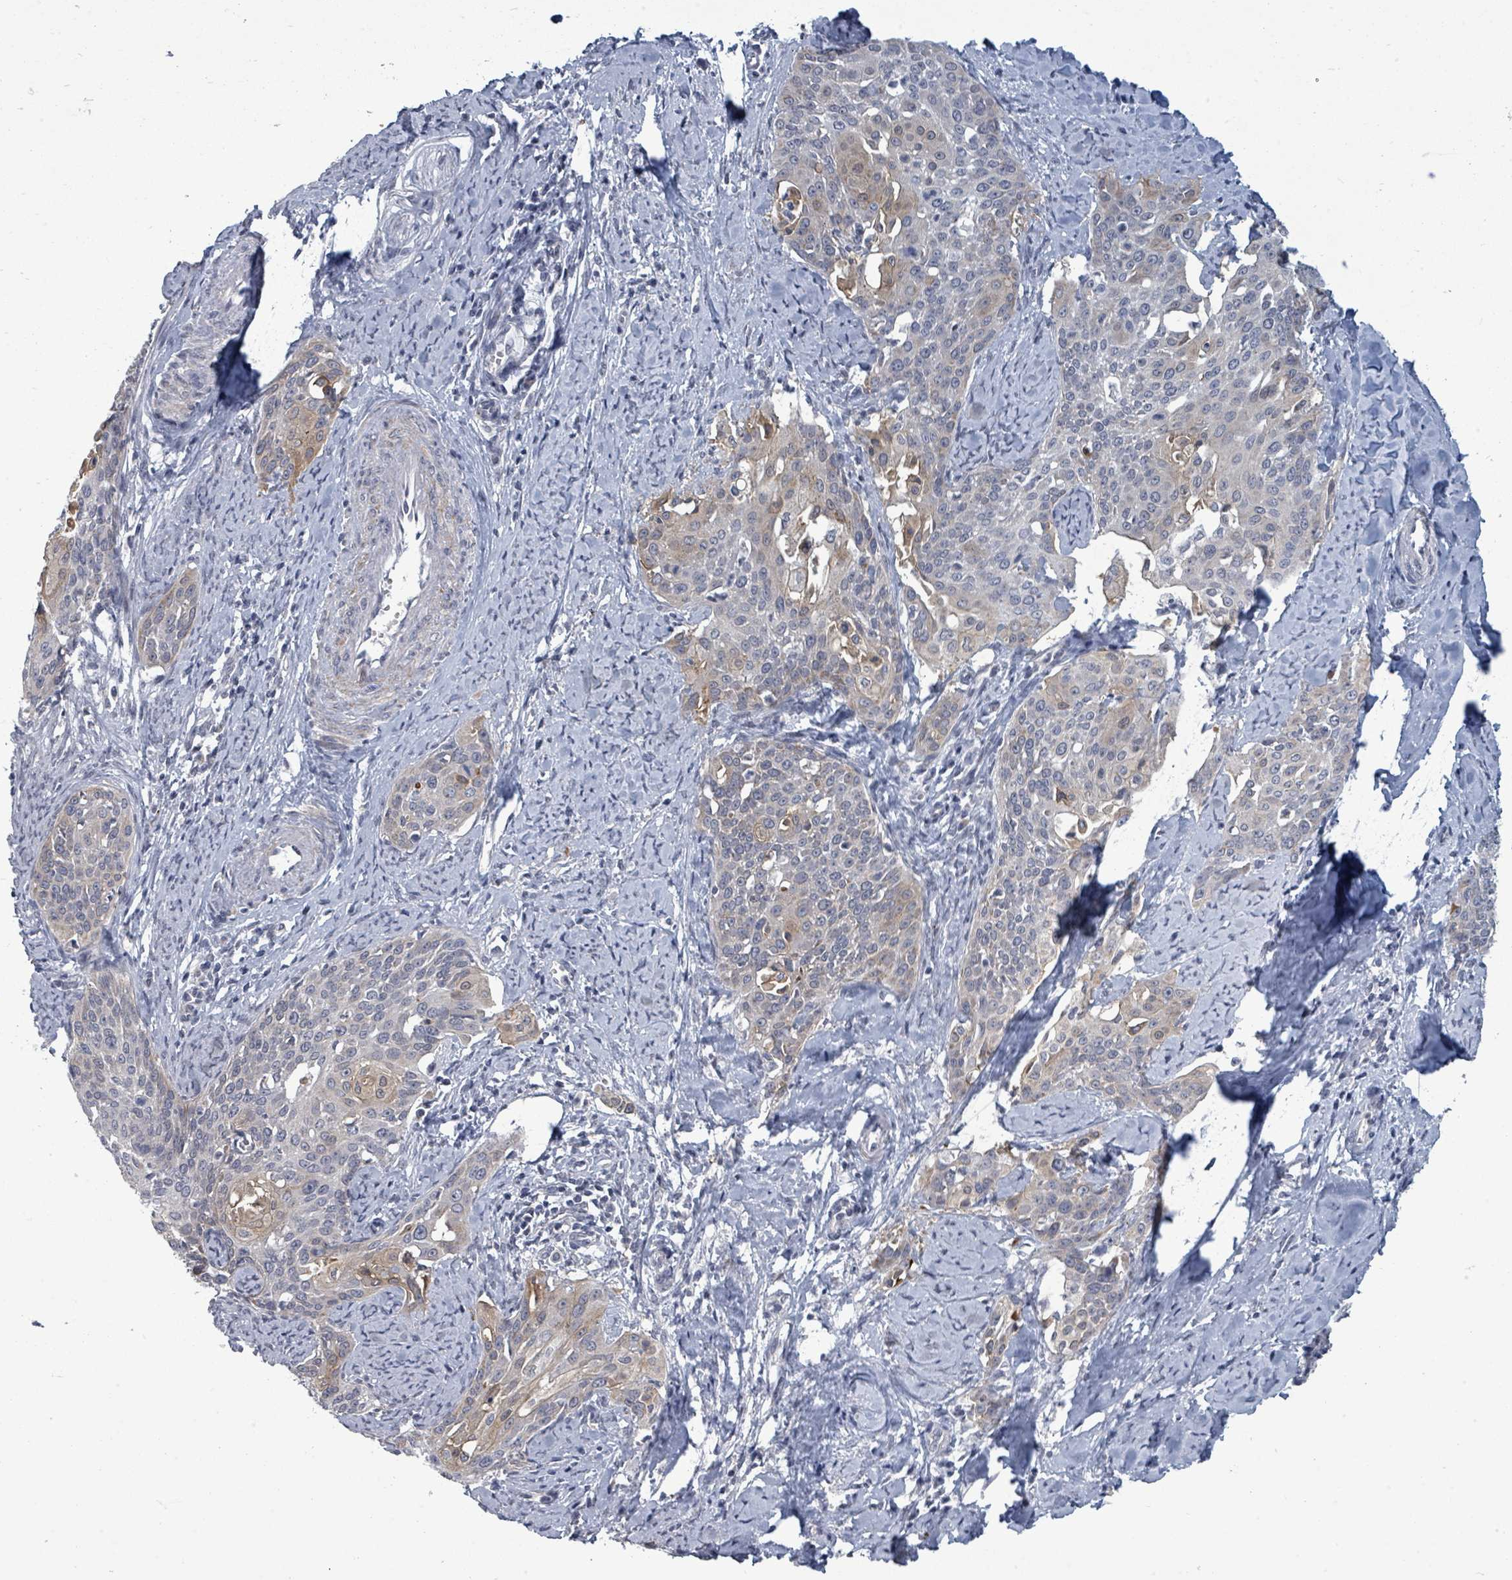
{"staining": {"intensity": "weak", "quantity": "<25%", "location": "cytoplasmic/membranous"}, "tissue": "cervical cancer", "cell_type": "Tumor cells", "image_type": "cancer", "snomed": [{"axis": "morphology", "description": "Squamous cell carcinoma, NOS"}, {"axis": "topography", "description": "Cervix"}], "caption": "A histopathology image of cervical cancer stained for a protein reveals no brown staining in tumor cells.", "gene": "PTPN20", "patient": {"sex": "female", "age": 44}}